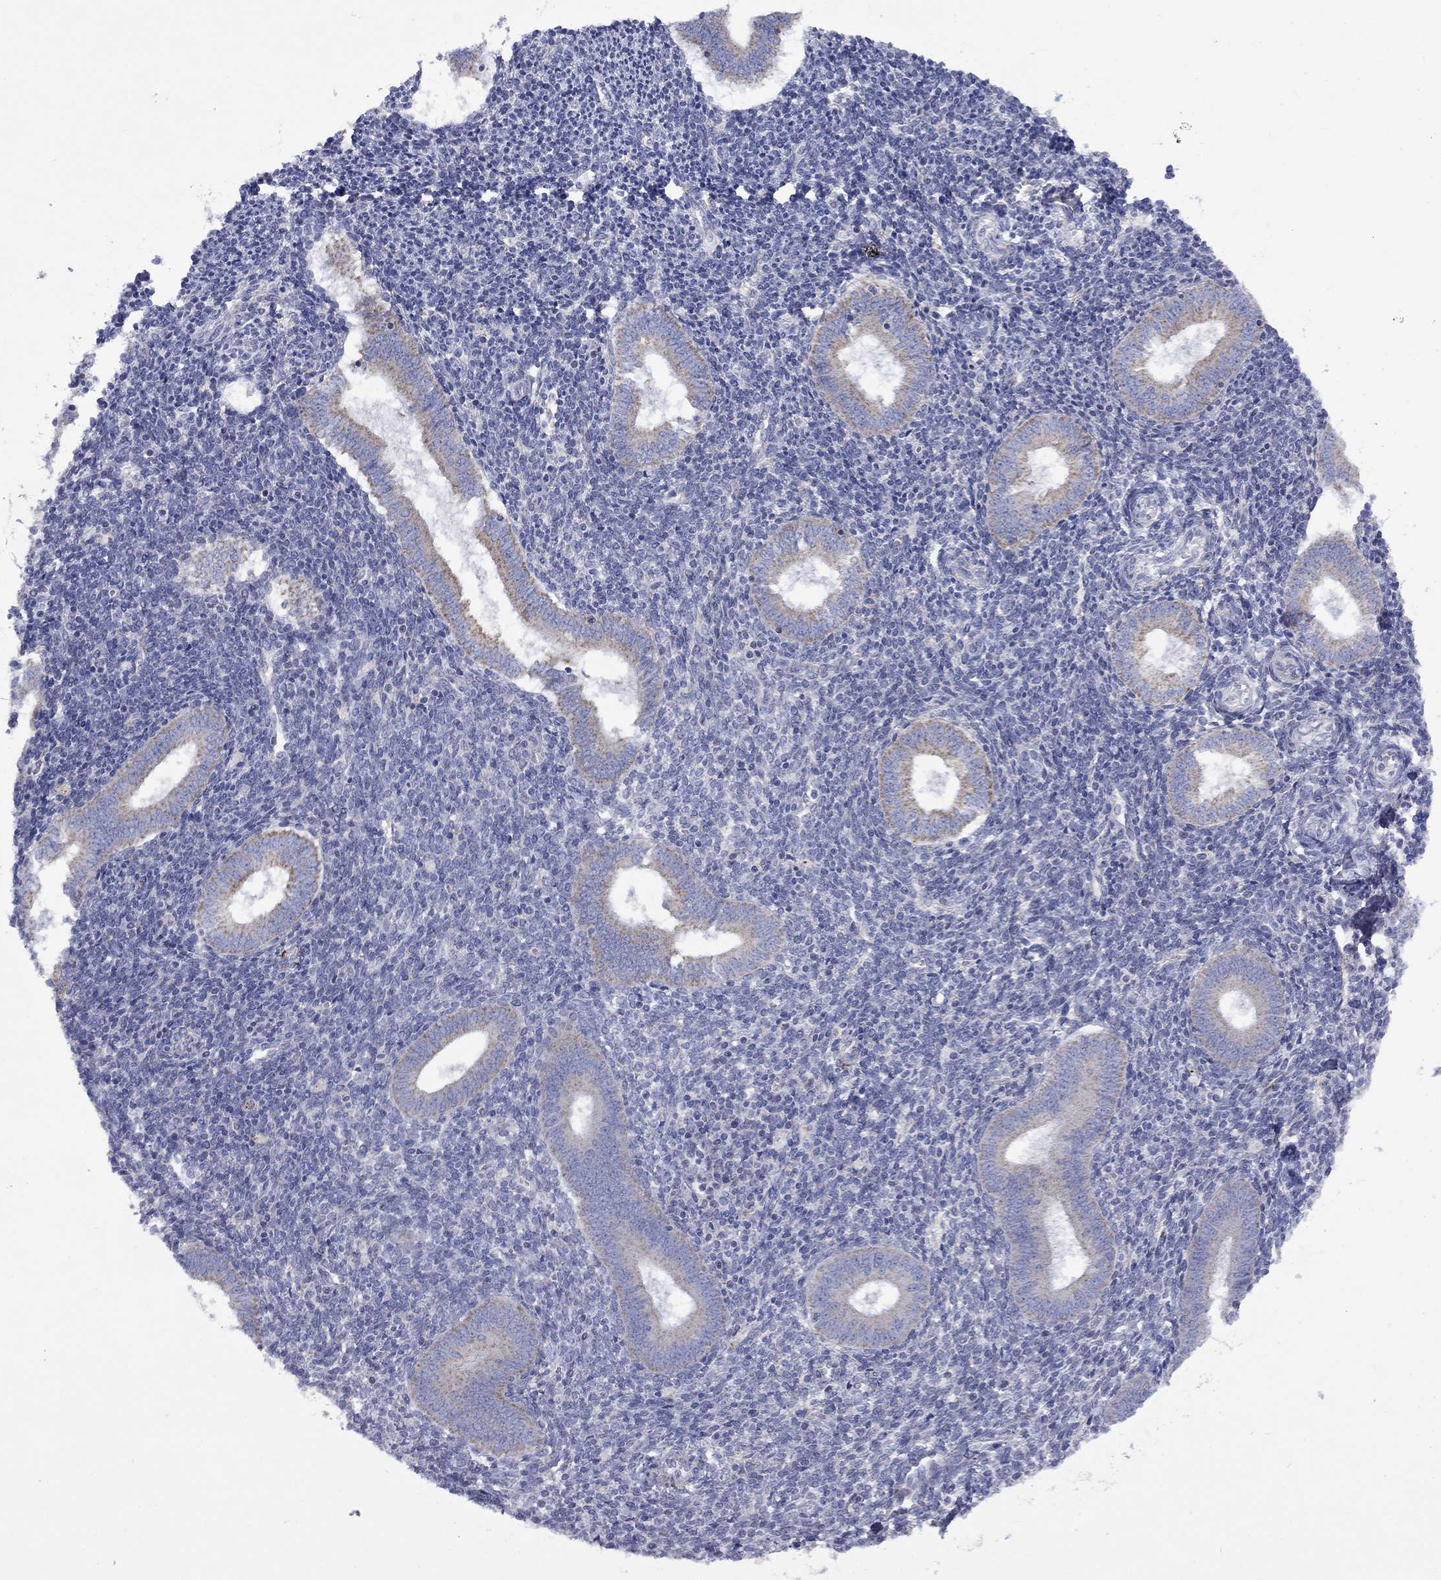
{"staining": {"intensity": "negative", "quantity": "none", "location": "none"}, "tissue": "endometrium", "cell_type": "Cells in endometrial stroma", "image_type": "normal", "snomed": [{"axis": "morphology", "description": "Normal tissue, NOS"}, {"axis": "topography", "description": "Endometrium"}], "caption": "IHC histopathology image of unremarkable endometrium stained for a protein (brown), which exhibits no positivity in cells in endometrial stroma.", "gene": "CISD1", "patient": {"sex": "female", "age": 25}}